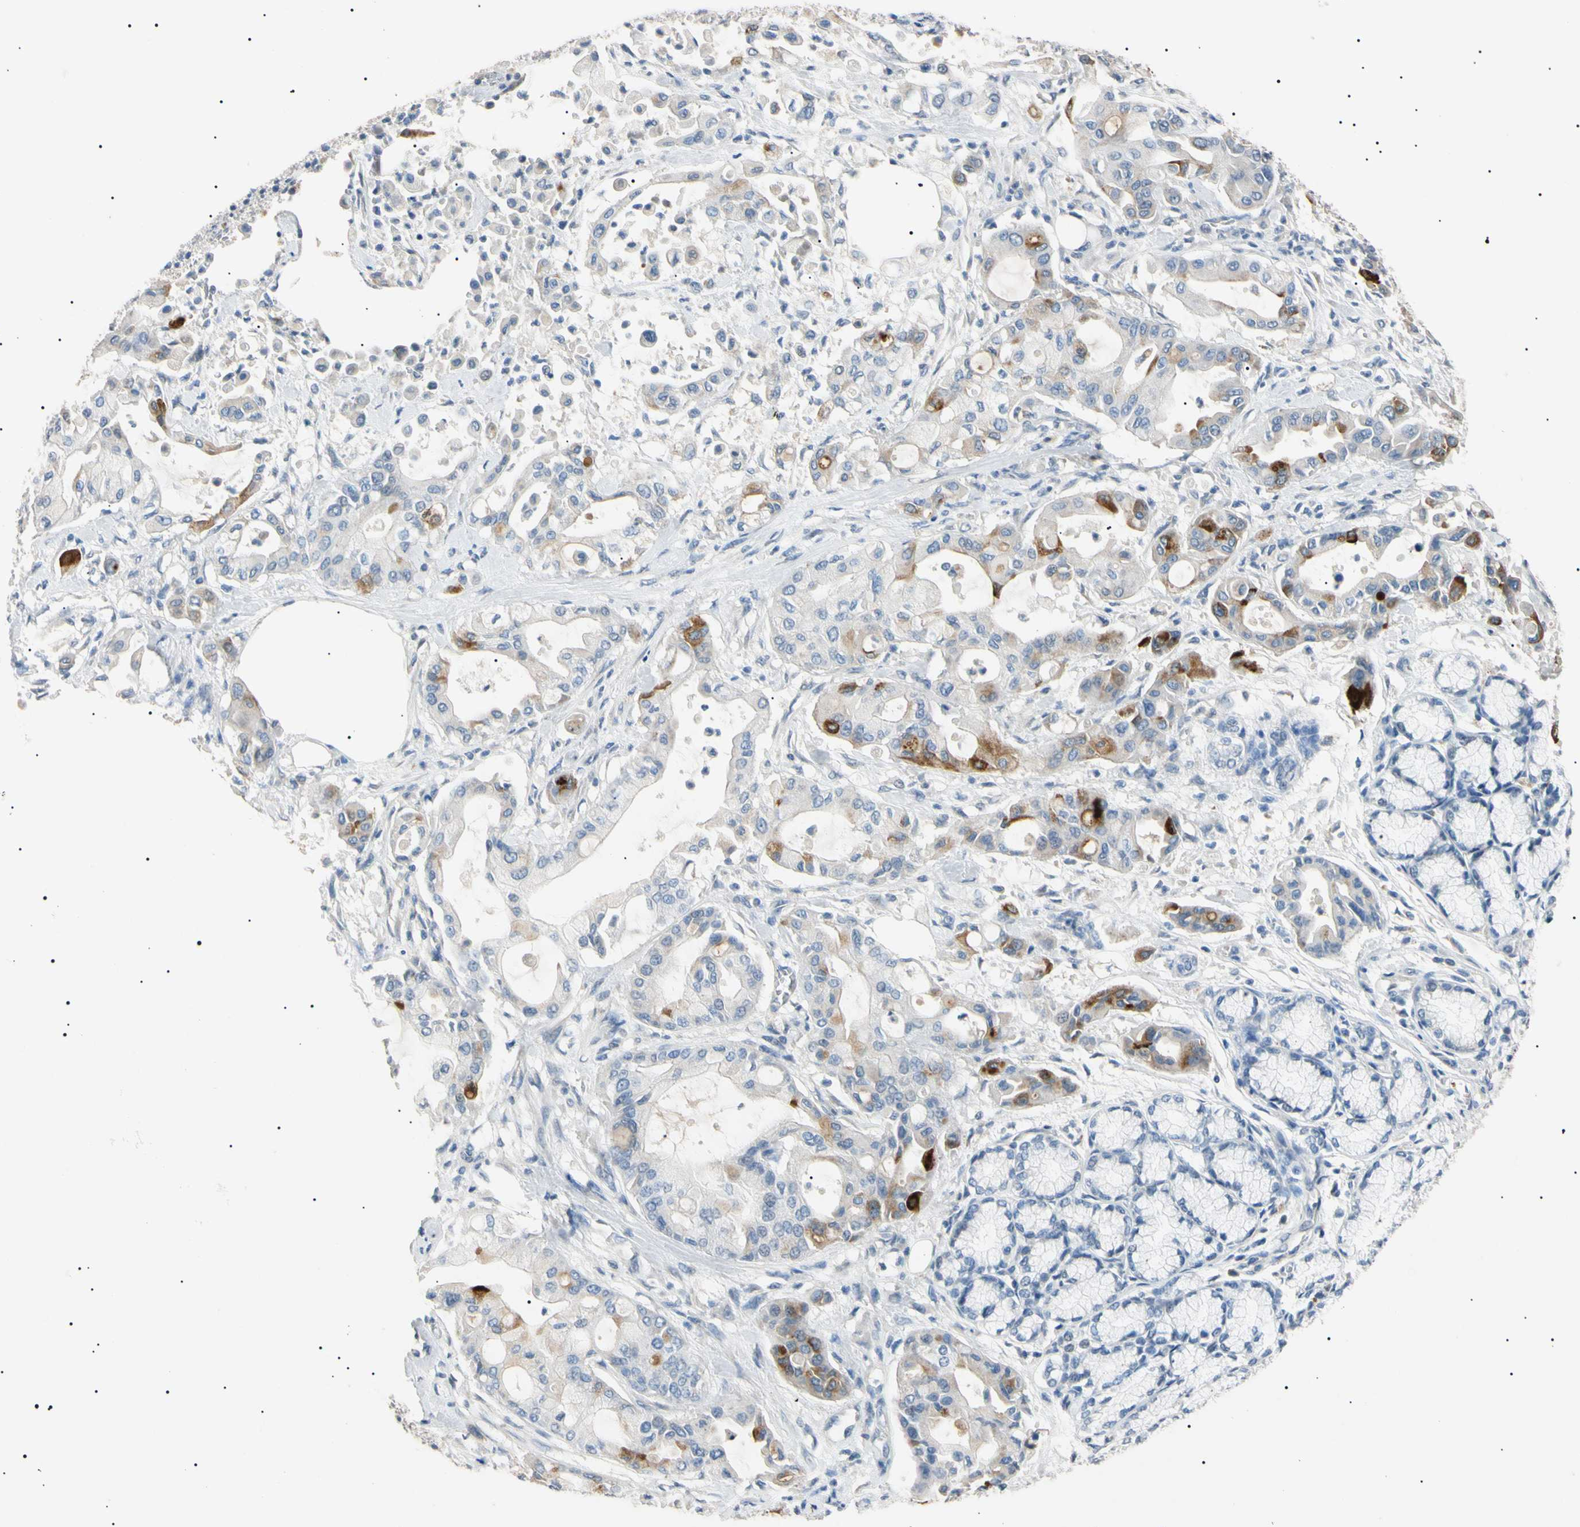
{"staining": {"intensity": "moderate", "quantity": "<25%", "location": "cytoplasmic/membranous"}, "tissue": "pancreatic cancer", "cell_type": "Tumor cells", "image_type": "cancer", "snomed": [{"axis": "morphology", "description": "Adenocarcinoma, NOS"}, {"axis": "morphology", "description": "Adenocarcinoma, metastatic, NOS"}, {"axis": "topography", "description": "Lymph node"}, {"axis": "topography", "description": "Pancreas"}, {"axis": "topography", "description": "Duodenum"}], "caption": "Immunohistochemistry image of metastatic adenocarcinoma (pancreatic) stained for a protein (brown), which demonstrates low levels of moderate cytoplasmic/membranous positivity in approximately <25% of tumor cells.", "gene": "CGB3", "patient": {"sex": "female", "age": 64}}